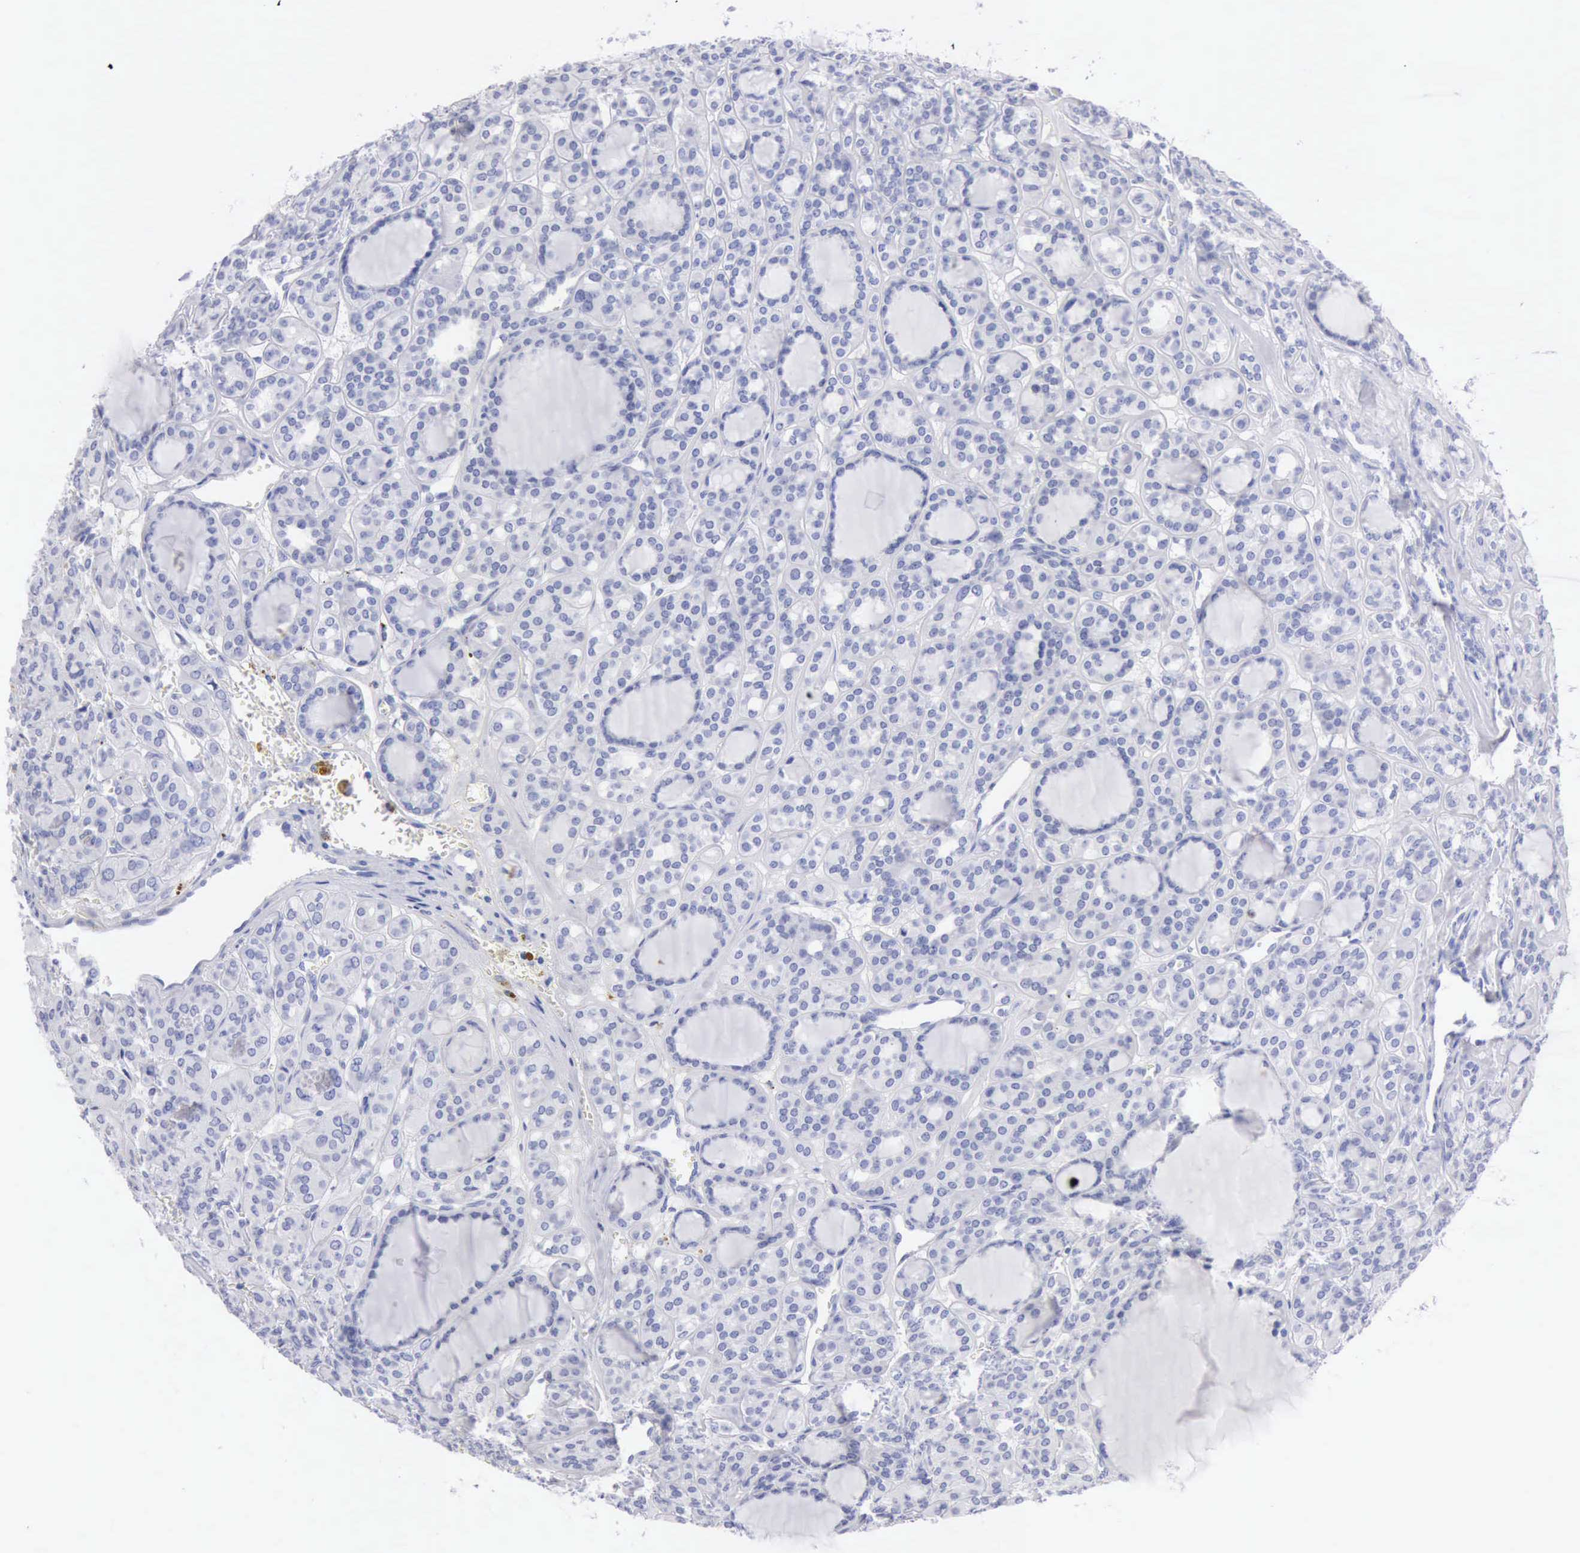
{"staining": {"intensity": "negative", "quantity": "none", "location": "none"}, "tissue": "thyroid cancer", "cell_type": "Tumor cells", "image_type": "cancer", "snomed": [{"axis": "morphology", "description": "Follicular adenoma carcinoma, NOS"}, {"axis": "topography", "description": "Thyroid gland"}], "caption": "Protein analysis of follicular adenoma carcinoma (thyroid) displays no significant positivity in tumor cells. (Brightfield microscopy of DAB immunohistochemistry (IHC) at high magnification).", "gene": "ANGEL1", "patient": {"sex": "female", "age": 71}}